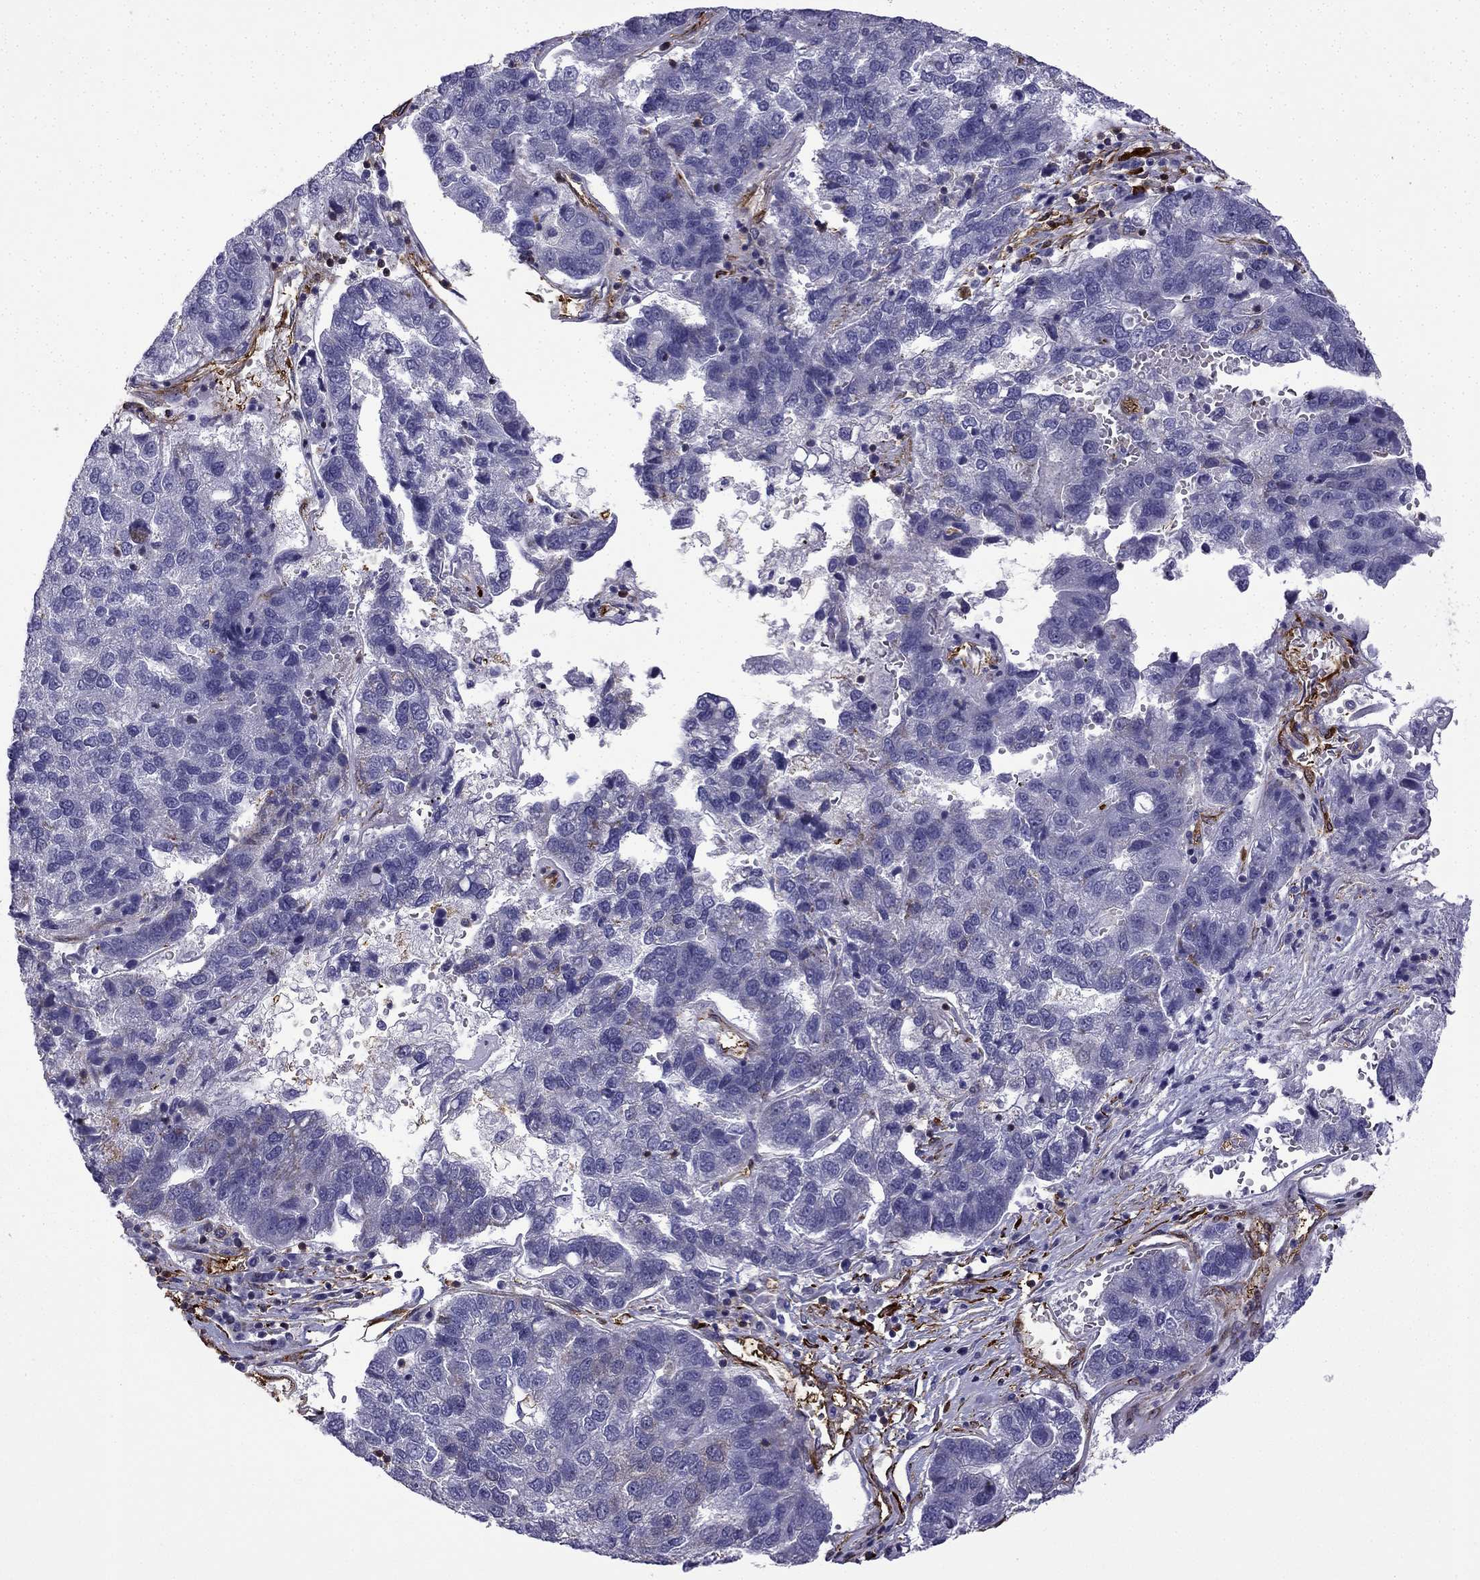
{"staining": {"intensity": "negative", "quantity": "none", "location": "none"}, "tissue": "pancreatic cancer", "cell_type": "Tumor cells", "image_type": "cancer", "snomed": [{"axis": "morphology", "description": "Adenocarcinoma, NOS"}, {"axis": "topography", "description": "Pancreas"}], "caption": "A histopathology image of human pancreatic adenocarcinoma is negative for staining in tumor cells. The staining was performed using DAB (3,3'-diaminobenzidine) to visualize the protein expression in brown, while the nuclei were stained in blue with hematoxylin (Magnification: 20x).", "gene": "MAP4", "patient": {"sex": "female", "age": 61}}